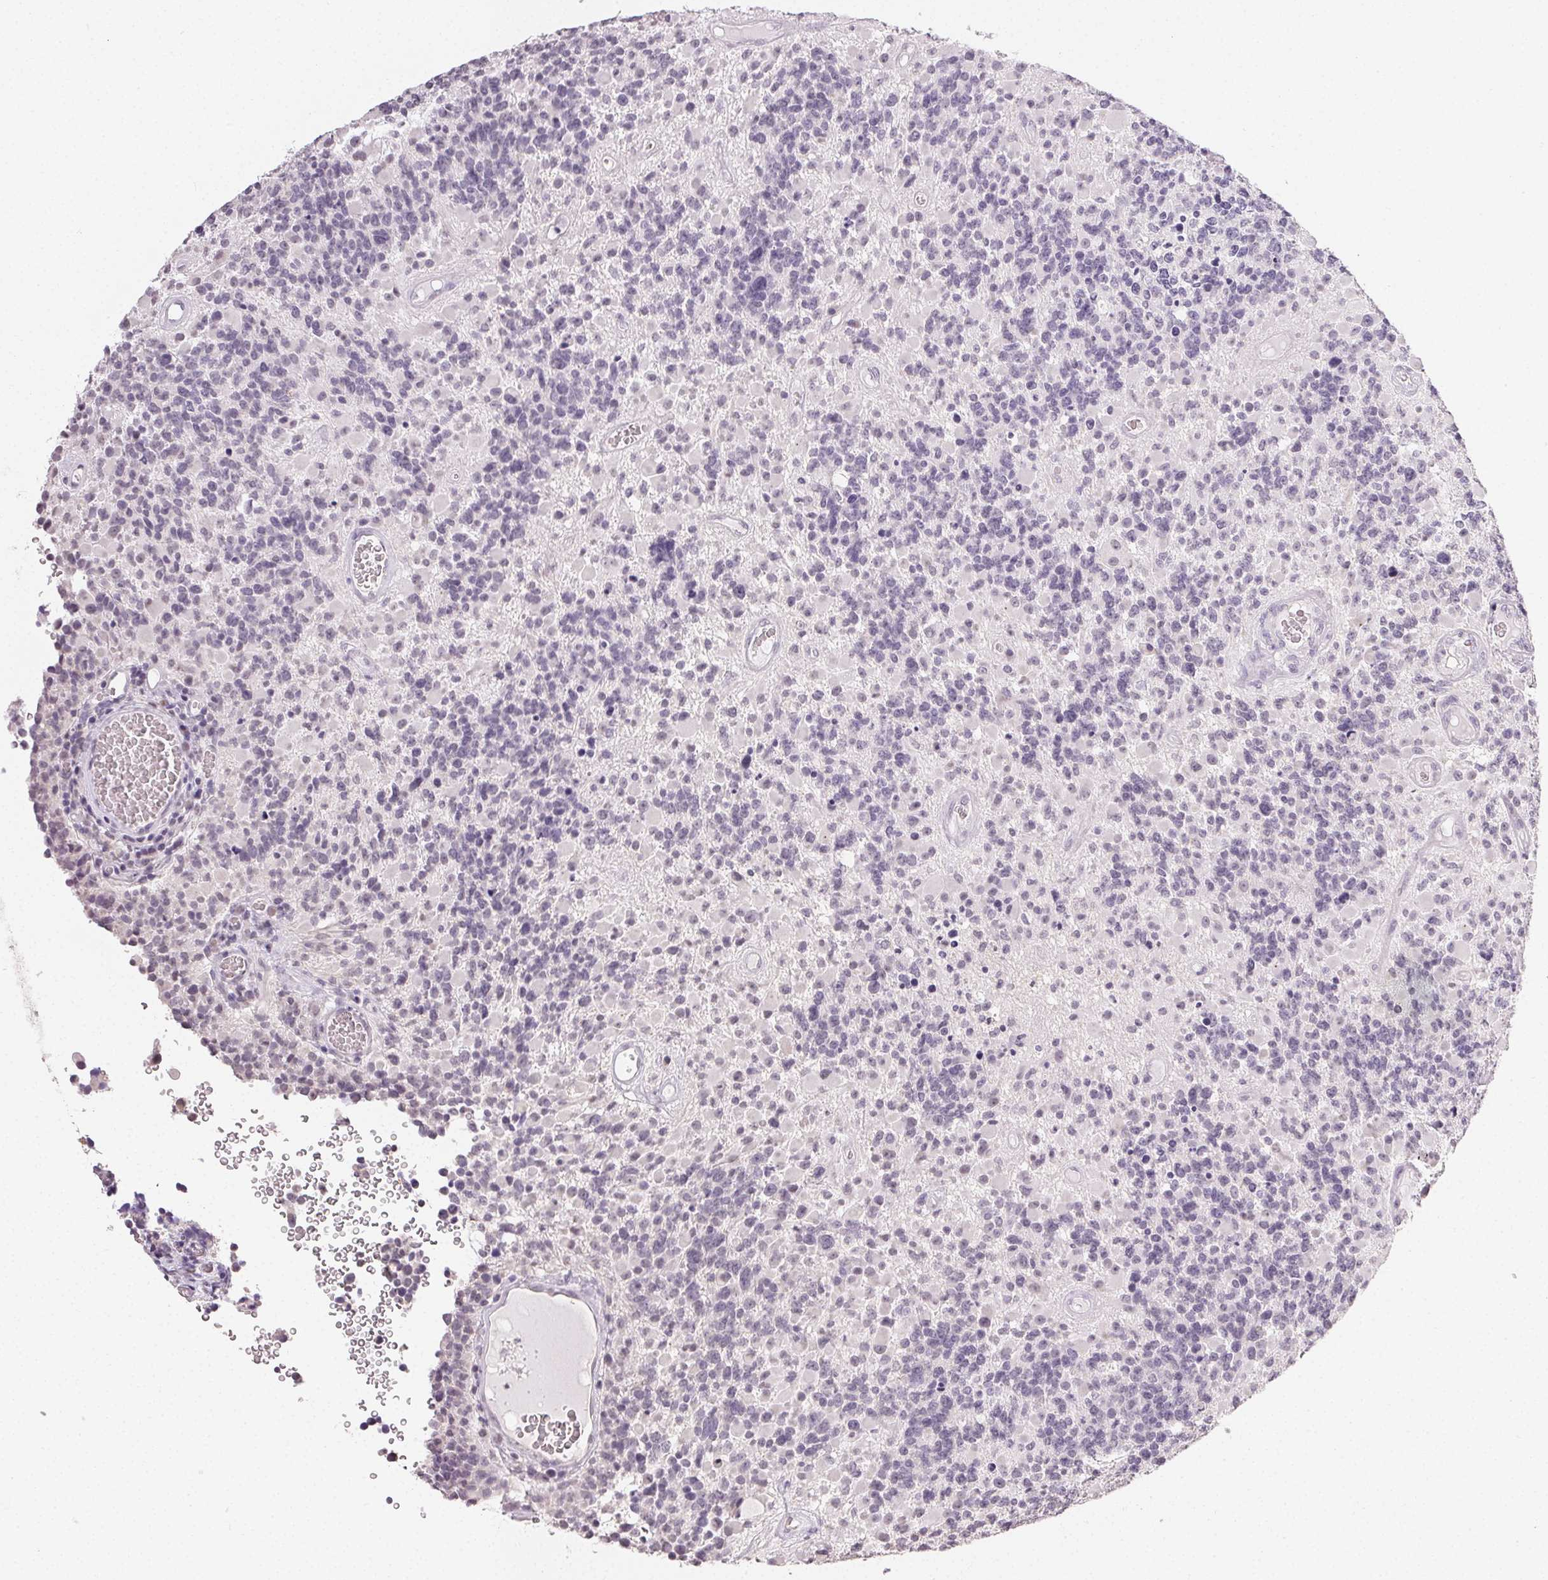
{"staining": {"intensity": "negative", "quantity": "none", "location": "none"}, "tissue": "glioma", "cell_type": "Tumor cells", "image_type": "cancer", "snomed": [{"axis": "morphology", "description": "Glioma, malignant, High grade"}, {"axis": "topography", "description": "Brain"}], "caption": "Immunohistochemical staining of human malignant high-grade glioma shows no significant staining in tumor cells. (Brightfield microscopy of DAB IHC at high magnification).", "gene": "TMEM174", "patient": {"sex": "female", "age": 40}}